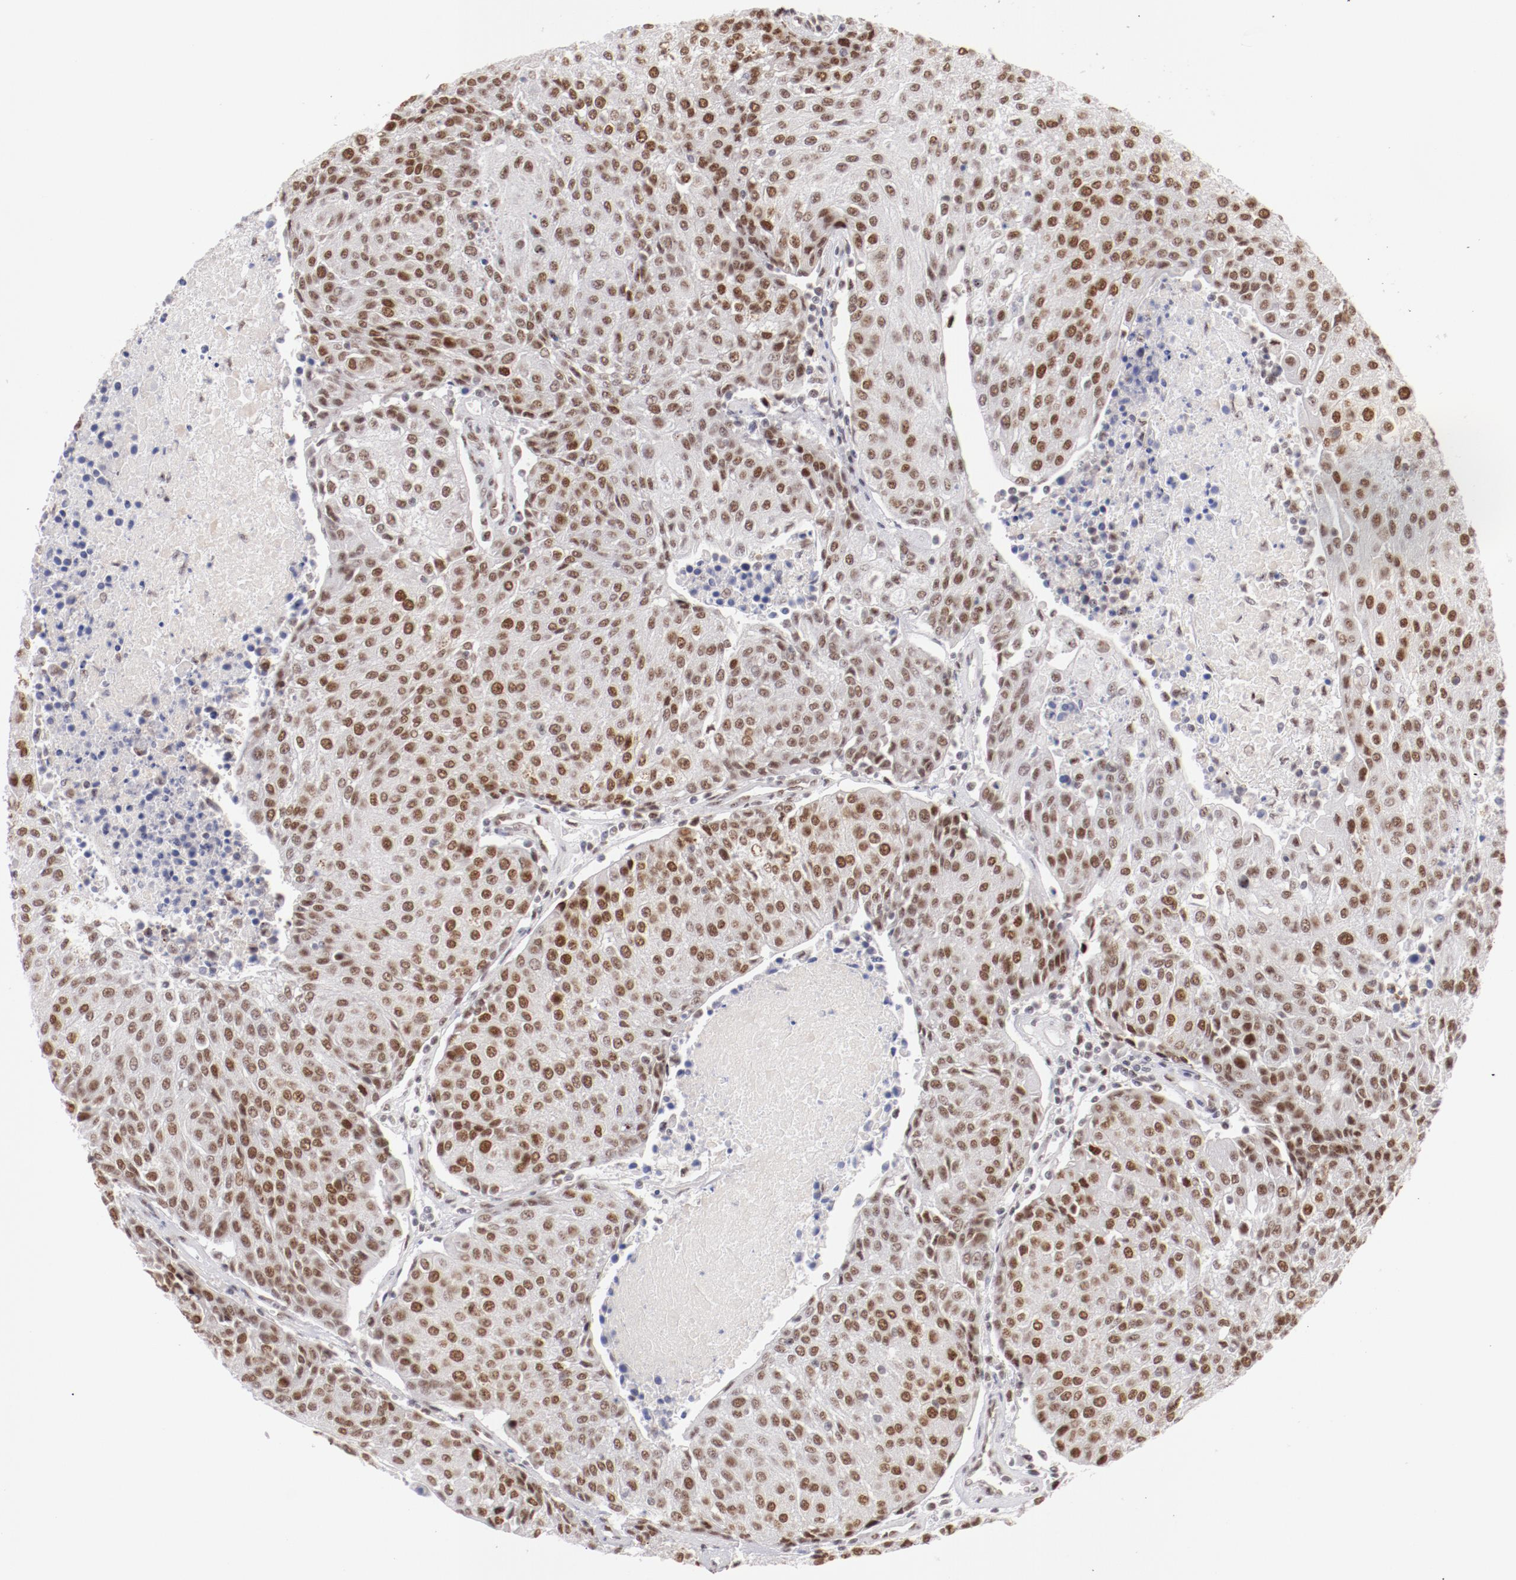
{"staining": {"intensity": "strong", "quantity": ">75%", "location": "nuclear"}, "tissue": "urothelial cancer", "cell_type": "Tumor cells", "image_type": "cancer", "snomed": [{"axis": "morphology", "description": "Urothelial carcinoma, High grade"}, {"axis": "topography", "description": "Urinary bladder"}], "caption": "A micrograph of human urothelial carcinoma (high-grade) stained for a protein shows strong nuclear brown staining in tumor cells.", "gene": "TFAP4", "patient": {"sex": "female", "age": 85}}